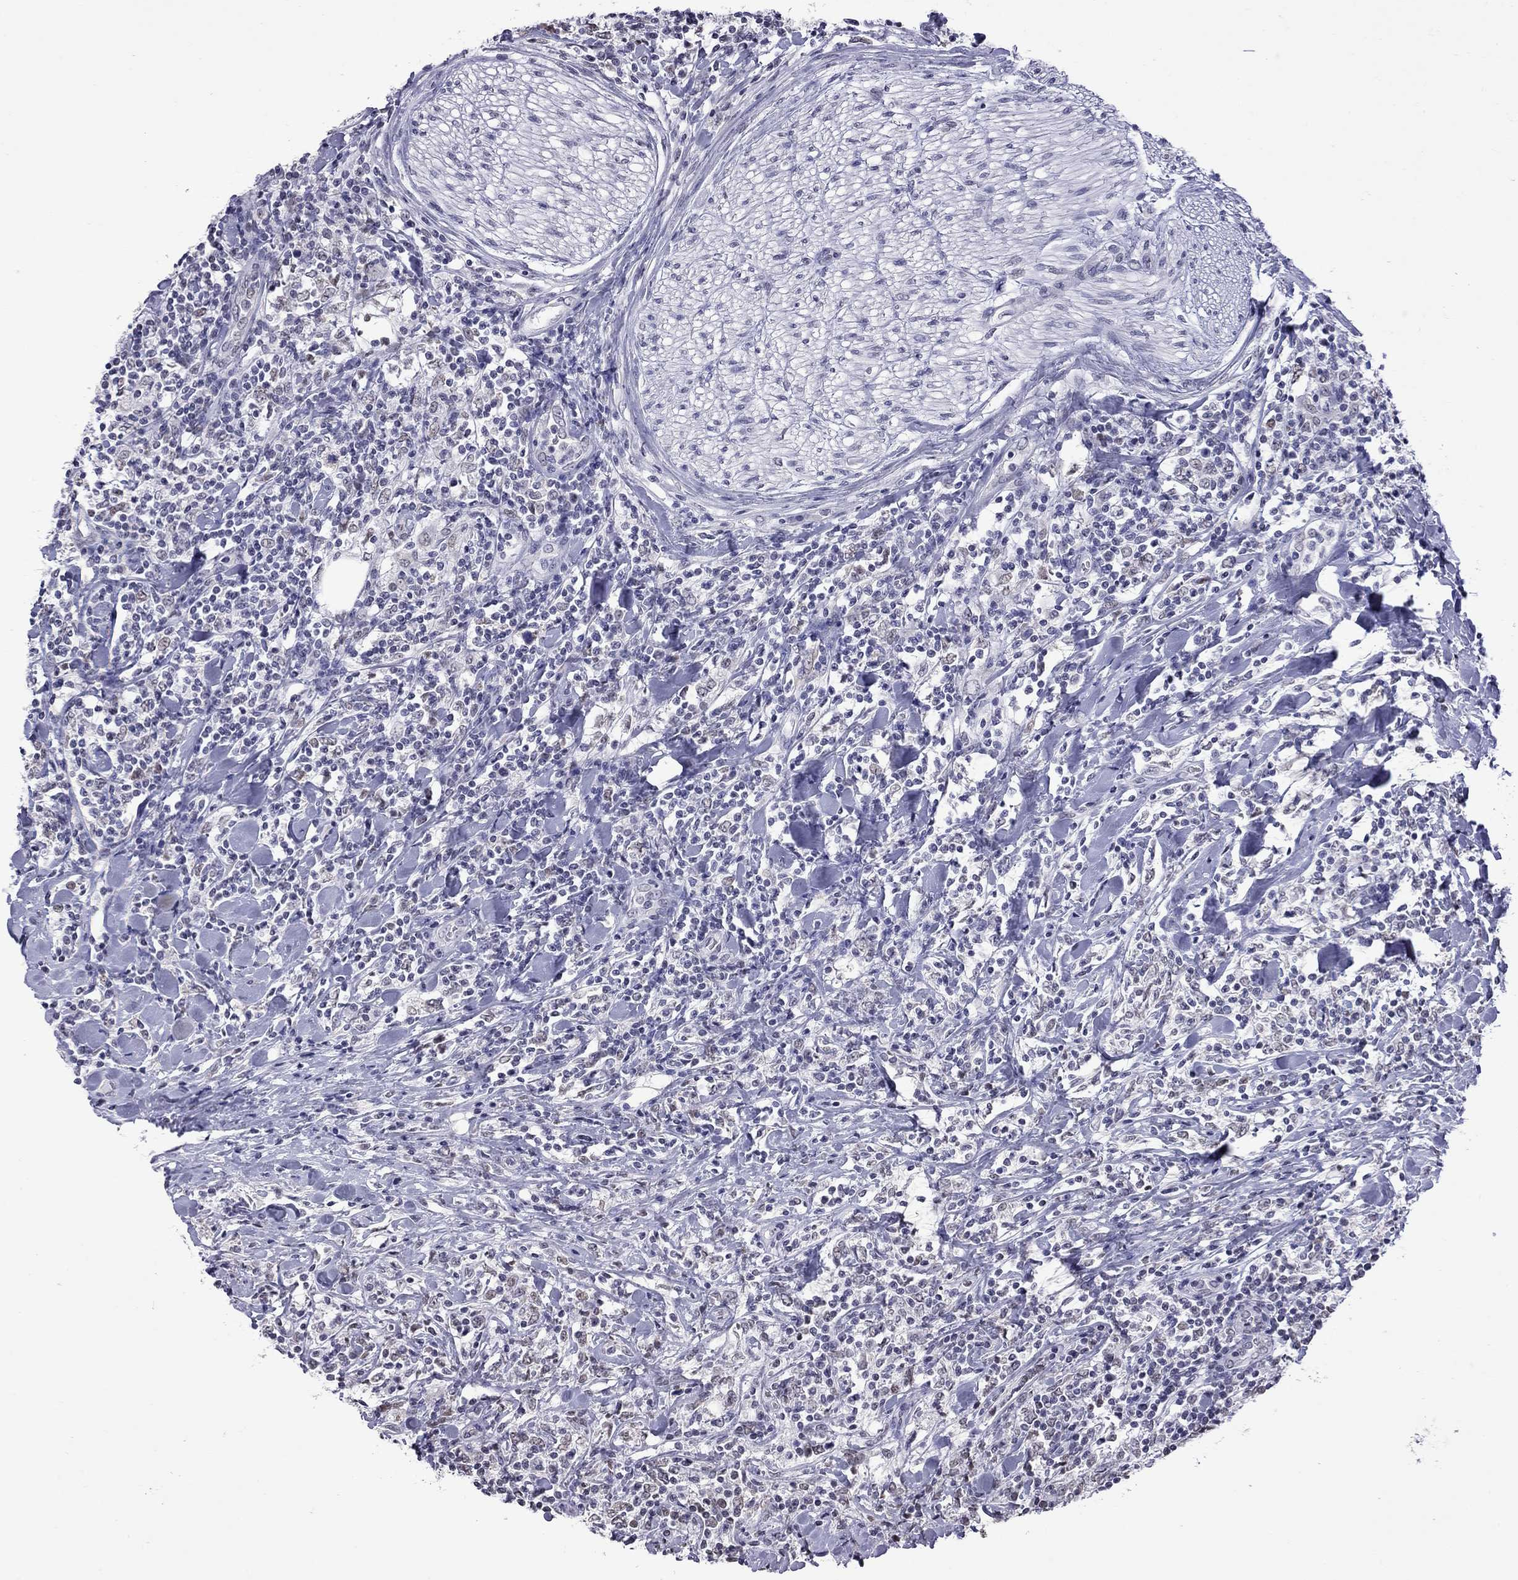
{"staining": {"intensity": "negative", "quantity": "none", "location": "none"}, "tissue": "lymphoma", "cell_type": "Tumor cells", "image_type": "cancer", "snomed": [{"axis": "morphology", "description": "Malignant lymphoma, non-Hodgkin's type, High grade"}, {"axis": "topography", "description": "Lymph node"}], "caption": "Immunohistochemistry (IHC) histopathology image of neoplastic tissue: human lymphoma stained with DAB shows no significant protein staining in tumor cells. (DAB (3,3'-diaminobenzidine) immunohistochemistry (IHC) visualized using brightfield microscopy, high magnification).", "gene": "PPP1R3A", "patient": {"sex": "female", "age": 84}}